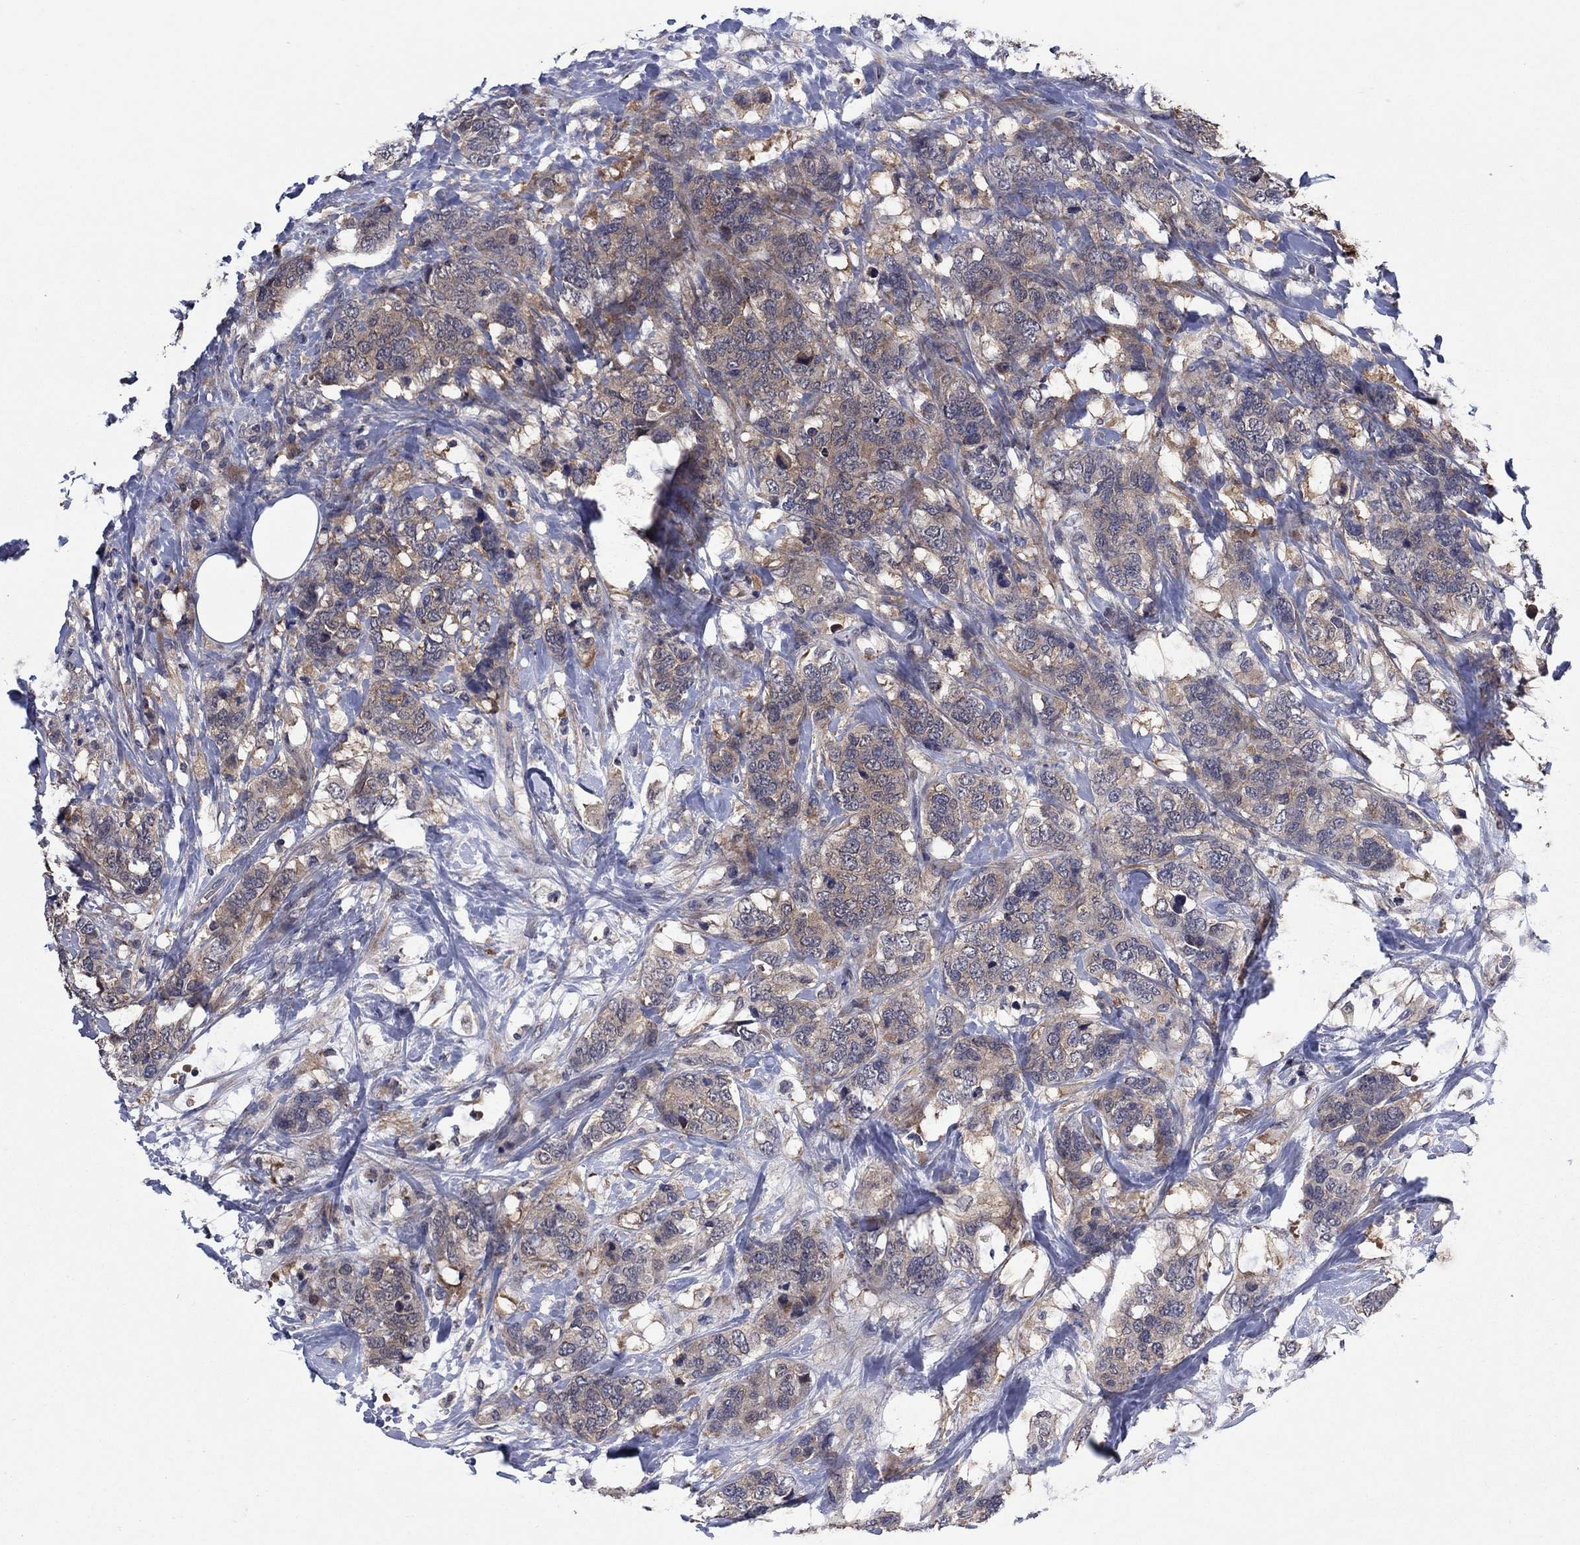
{"staining": {"intensity": "weak", "quantity": "25%-75%", "location": "cytoplasmic/membranous"}, "tissue": "breast cancer", "cell_type": "Tumor cells", "image_type": "cancer", "snomed": [{"axis": "morphology", "description": "Lobular carcinoma"}, {"axis": "topography", "description": "Breast"}], "caption": "Breast cancer stained with IHC exhibits weak cytoplasmic/membranous staining in about 25%-75% of tumor cells.", "gene": "MSRB1", "patient": {"sex": "female", "age": 59}}